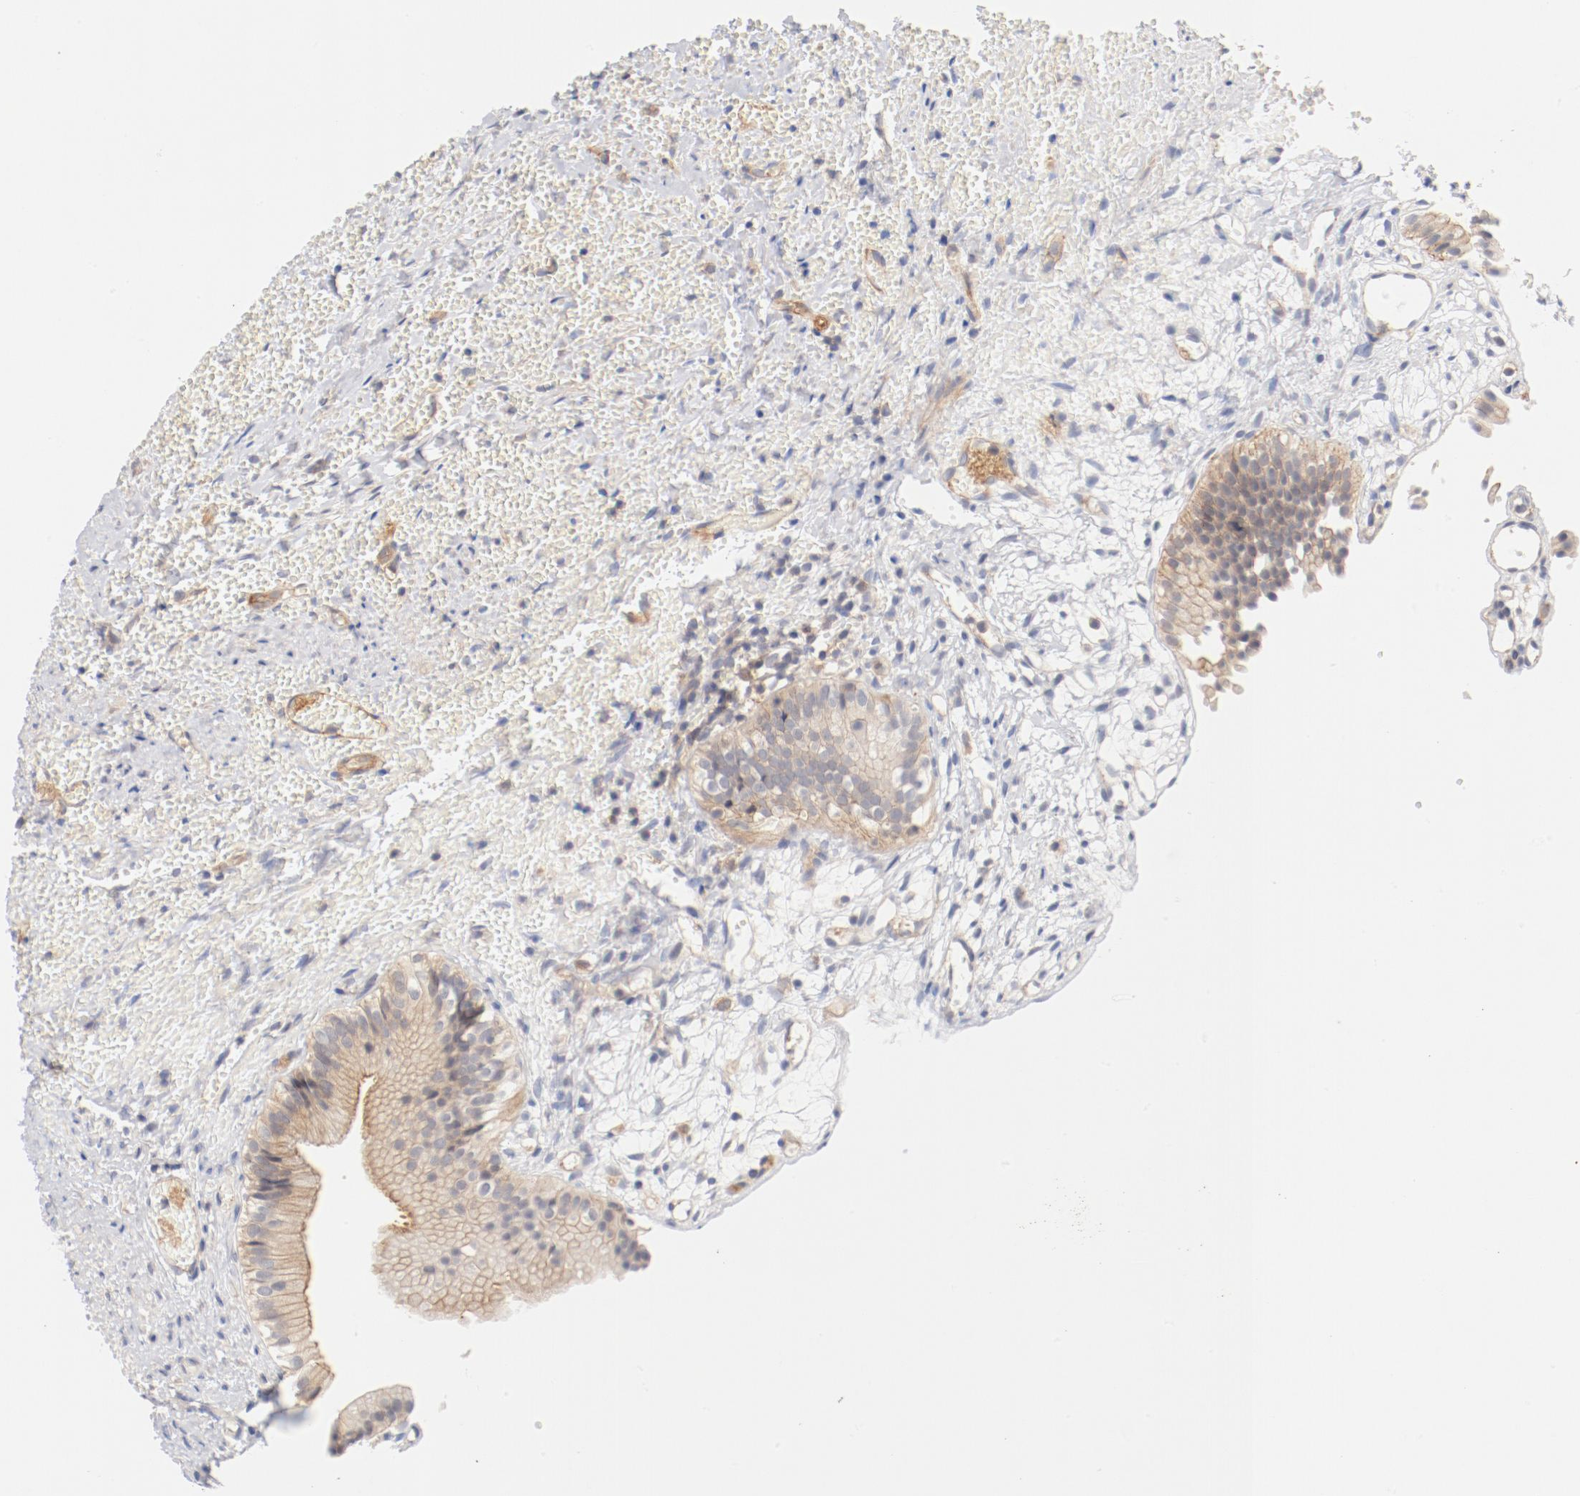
{"staining": {"intensity": "moderate", "quantity": ">75%", "location": "cytoplasmic/membranous"}, "tissue": "gallbladder", "cell_type": "Glandular cells", "image_type": "normal", "snomed": [{"axis": "morphology", "description": "Normal tissue, NOS"}, {"axis": "topography", "description": "Gallbladder"}], "caption": "A brown stain labels moderate cytoplasmic/membranous expression of a protein in glandular cells of benign human gallbladder.", "gene": "ZNF267", "patient": {"sex": "male", "age": 65}}